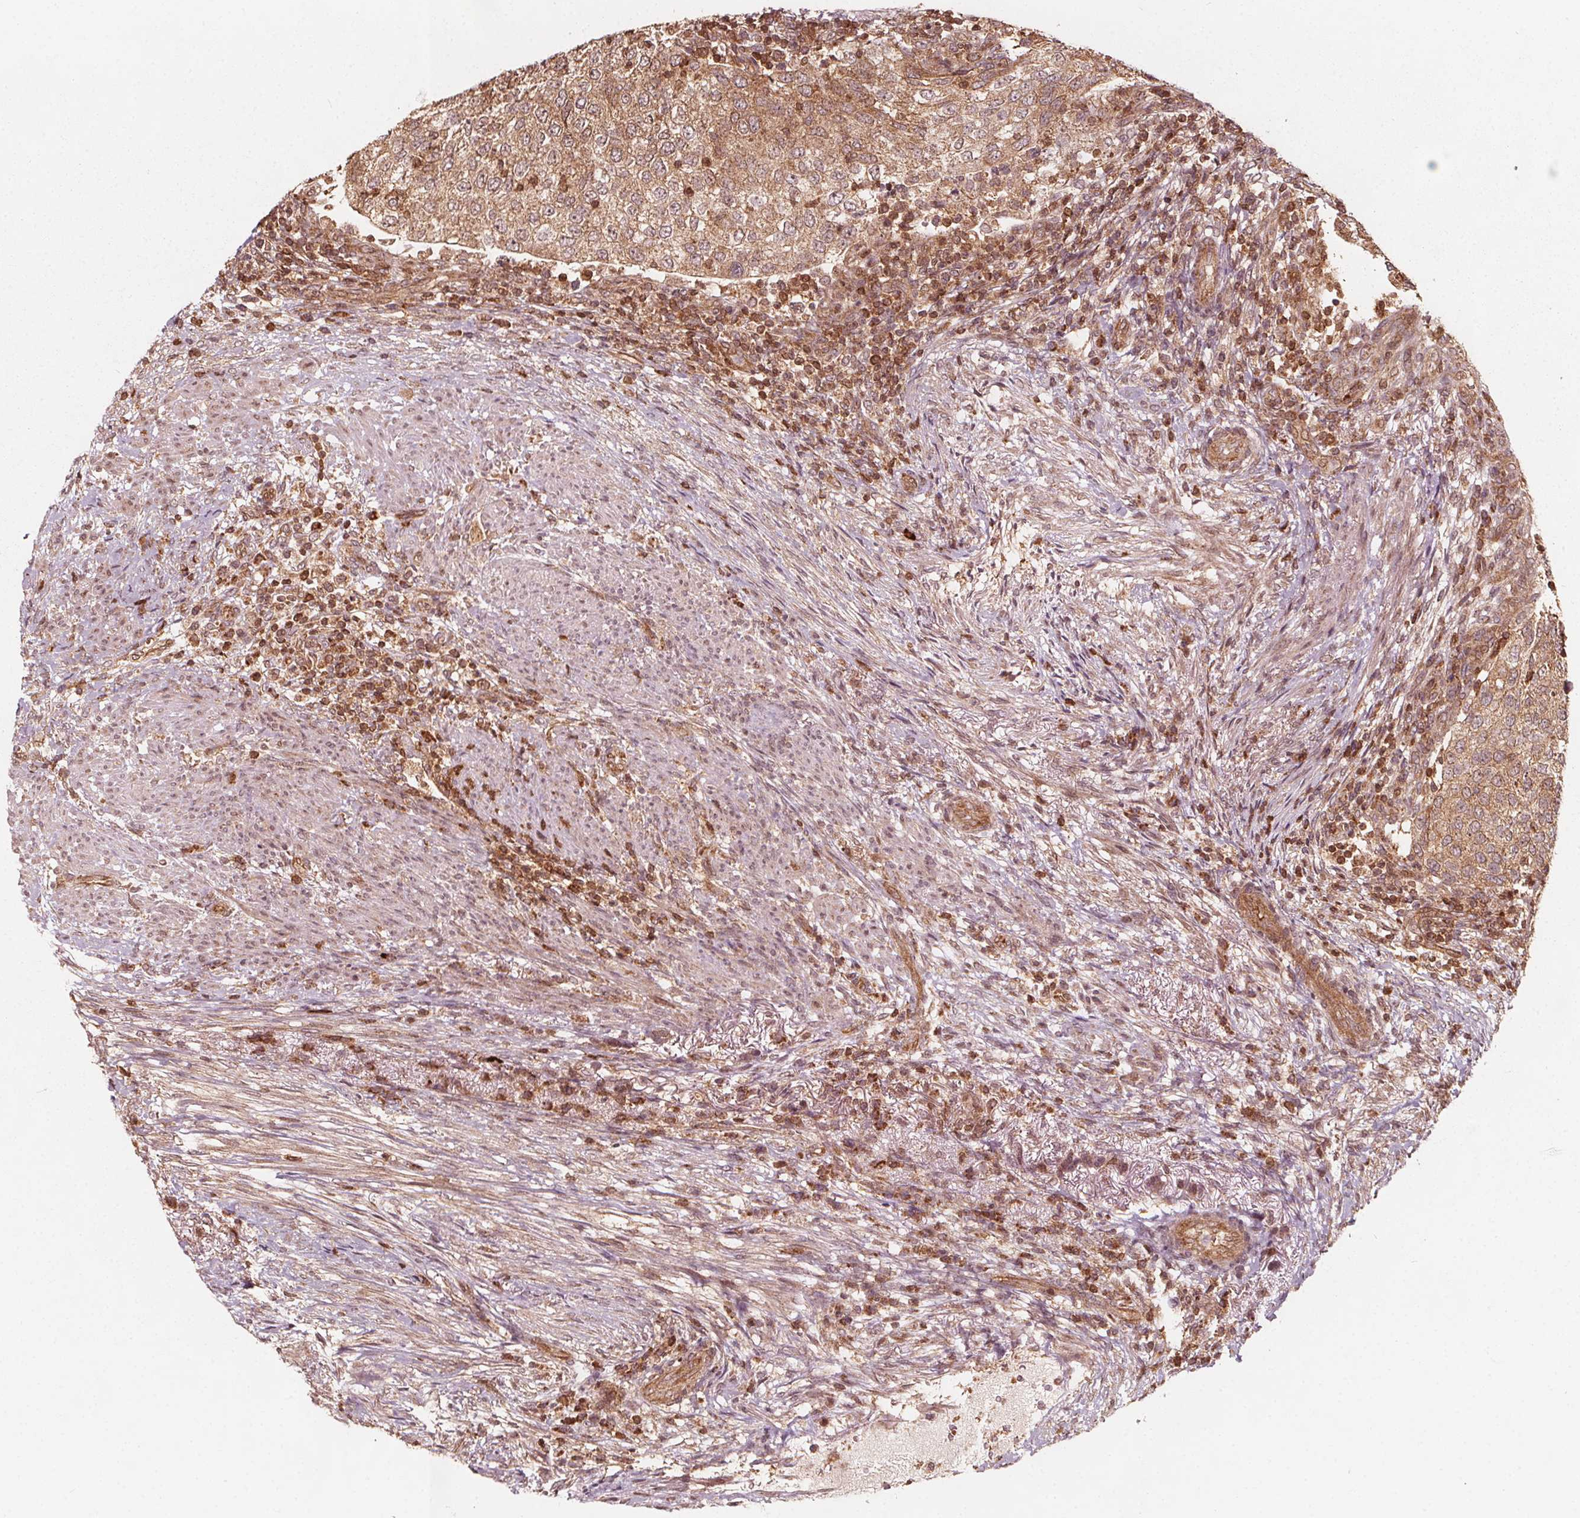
{"staining": {"intensity": "moderate", "quantity": ">75%", "location": "cytoplasmic/membranous"}, "tissue": "urothelial cancer", "cell_type": "Tumor cells", "image_type": "cancer", "snomed": [{"axis": "morphology", "description": "Urothelial carcinoma, High grade"}, {"axis": "topography", "description": "Urinary bladder"}], "caption": "A micrograph of human urothelial carcinoma (high-grade) stained for a protein shows moderate cytoplasmic/membranous brown staining in tumor cells. Using DAB (brown) and hematoxylin (blue) stains, captured at high magnification using brightfield microscopy.", "gene": "AIP", "patient": {"sex": "female", "age": 78}}